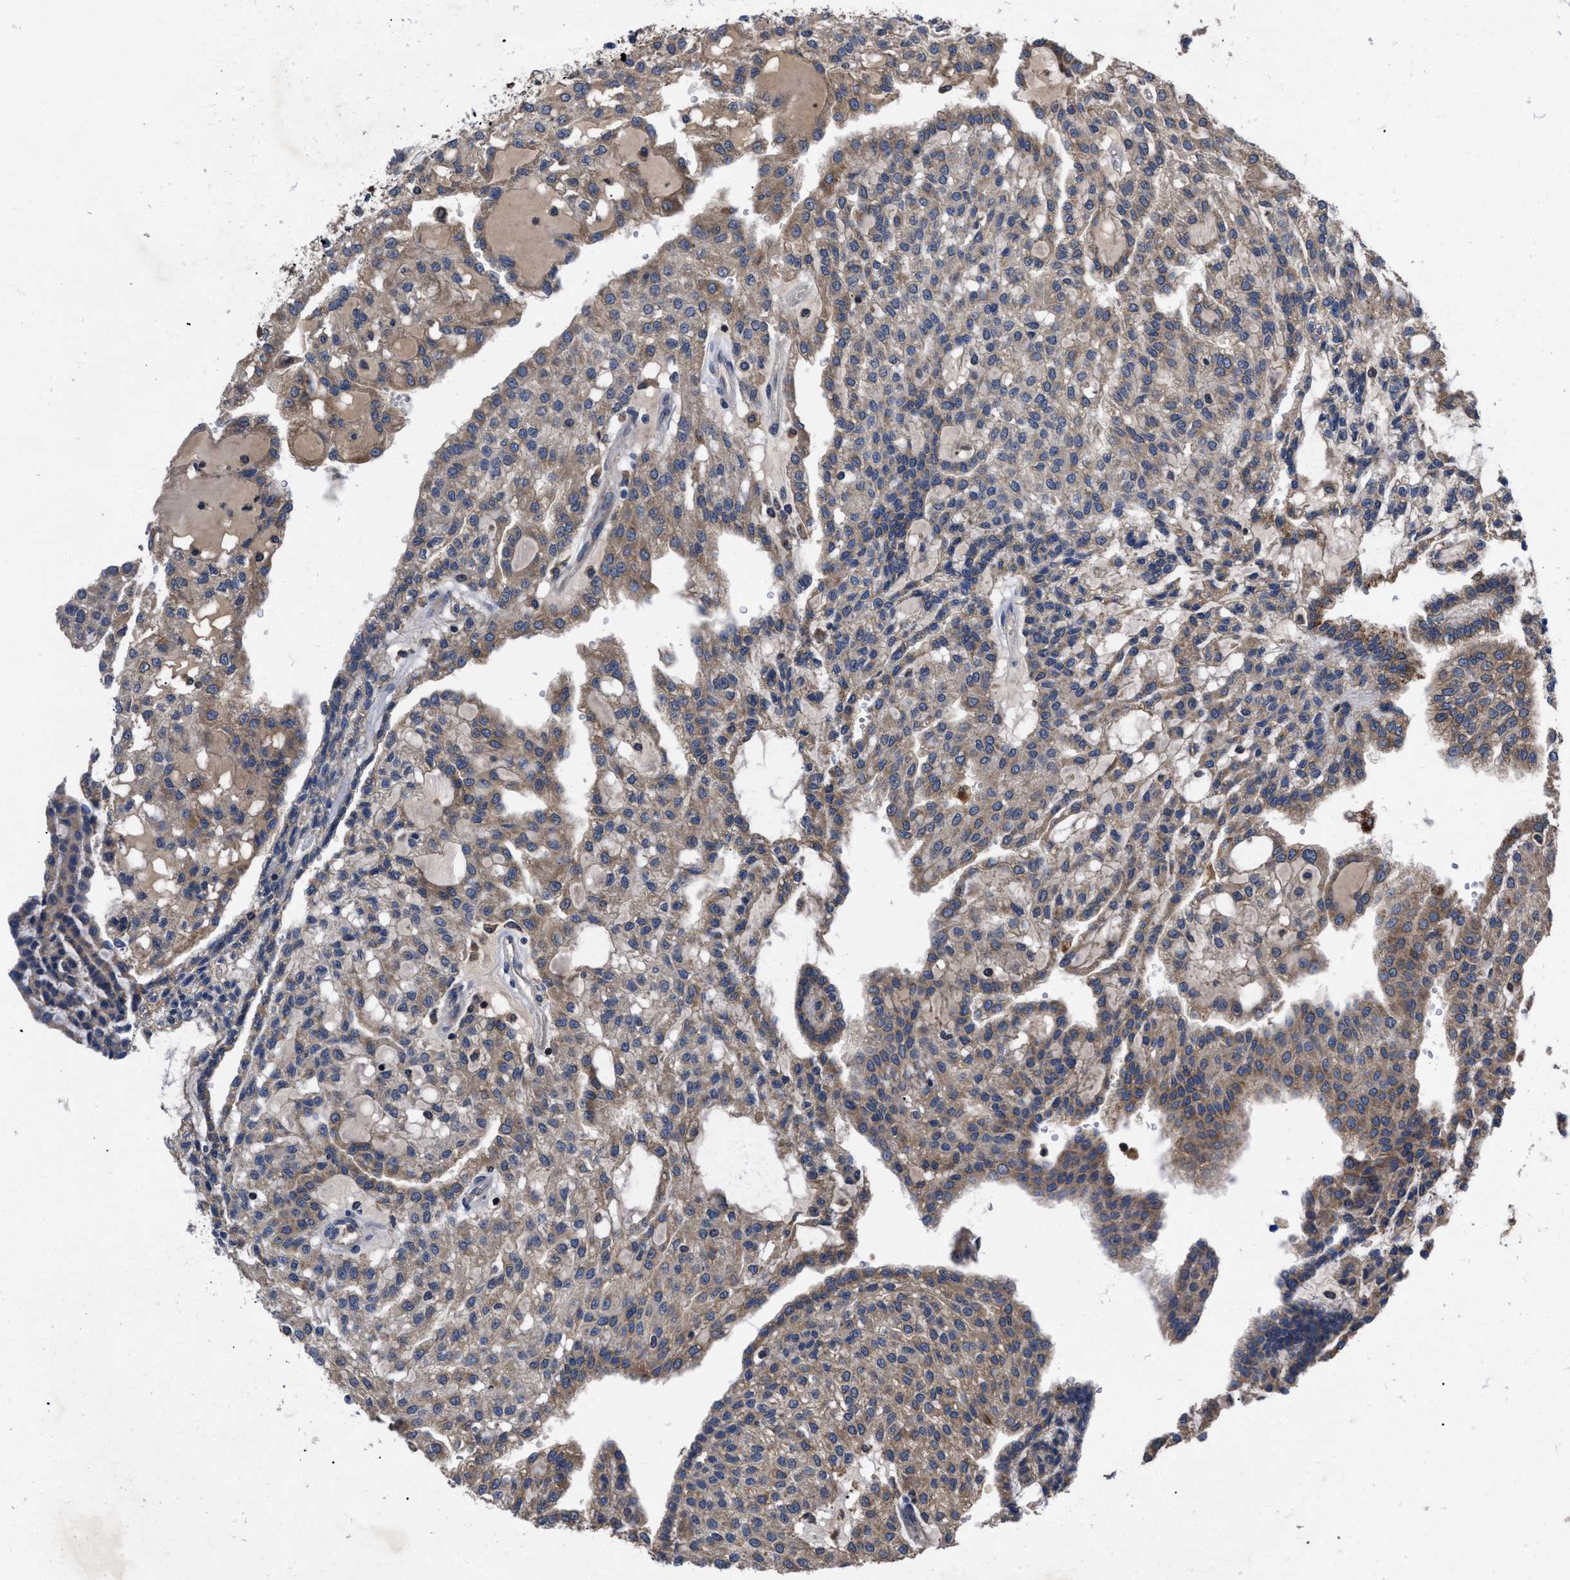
{"staining": {"intensity": "moderate", "quantity": ">75%", "location": "cytoplasmic/membranous"}, "tissue": "renal cancer", "cell_type": "Tumor cells", "image_type": "cancer", "snomed": [{"axis": "morphology", "description": "Adenocarcinoma, NOS"}, {"axis": "topography", "description": "Kidney"}], "caption": "IHC of human adenocarcinoma (renal) exhibits medium levels of moderate cytoplasmic/membranous staining in approximately >75% of tumor cells.", "gene": "LRRC3", "patient": {"sex": "male", "age": 63}}